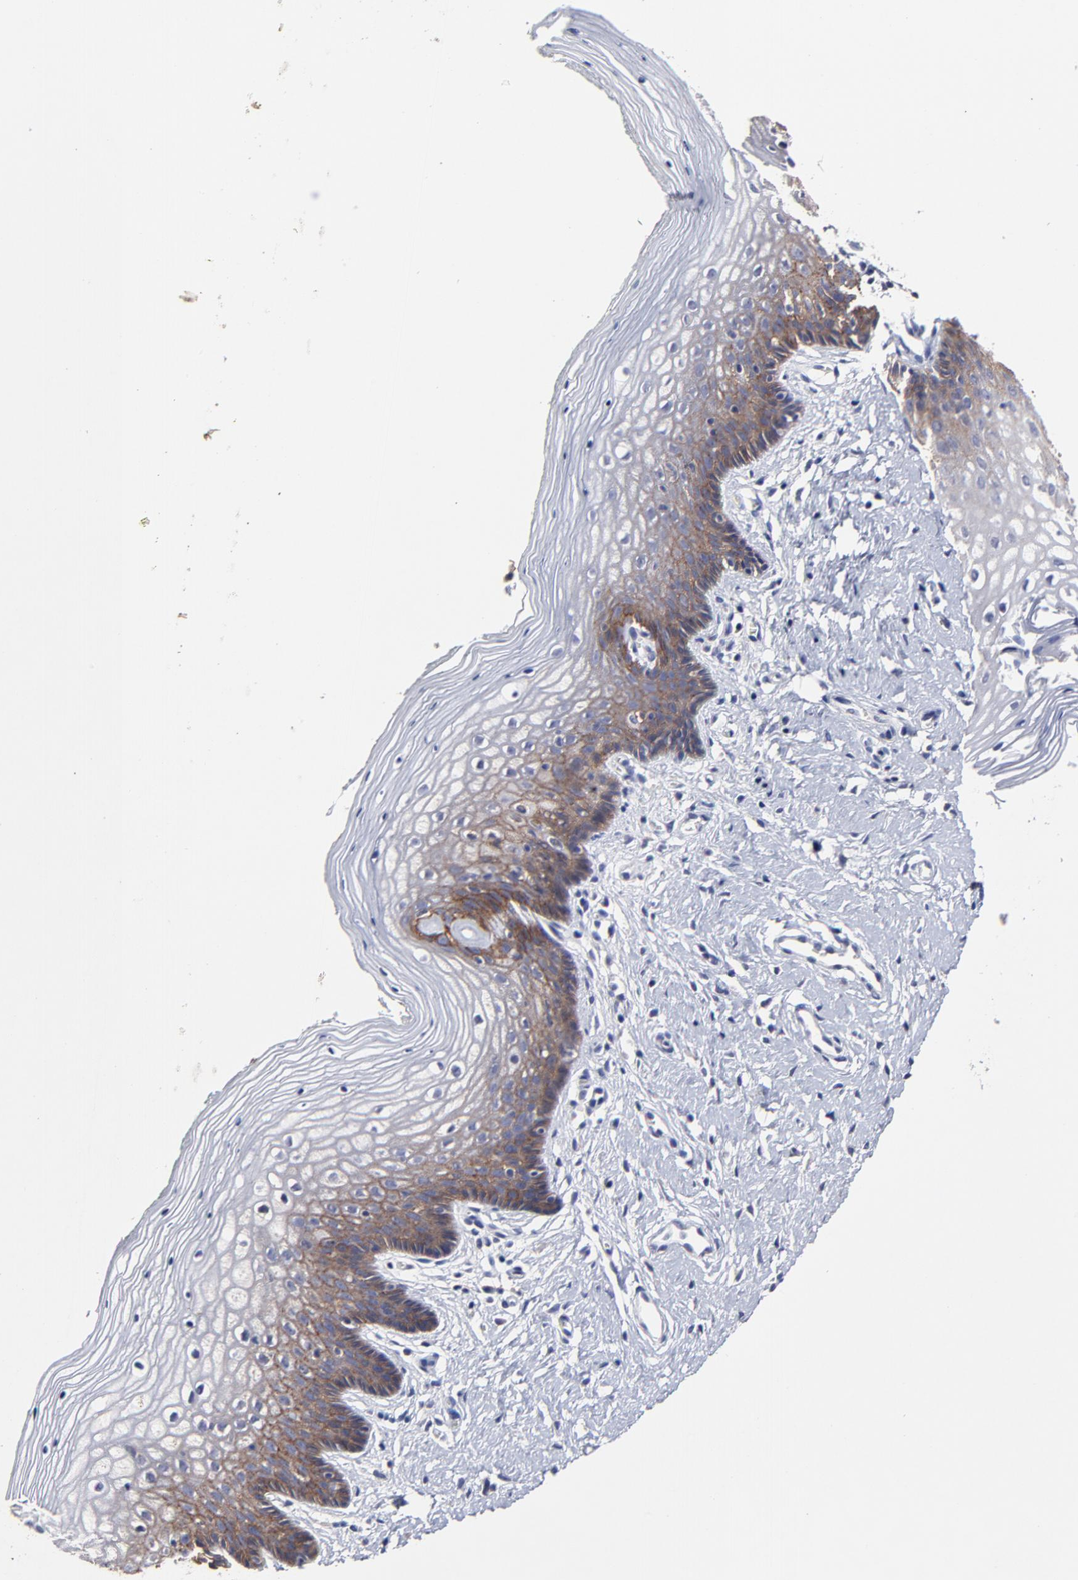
{"staining": {"intensity": "moderate", "quantity": "<25%", "location": "cytoplasmic/membranous"}, "tissue": "vagina", "cell_type": "Squamous epithelial cells", "image_type": "normal", "snomed": [{"axis": "morphology", "description": "Normal tissue, NOS"}, {"axis": "topography", "description": "Vagina"}], "caption": "Immunohistochemistry (IHC) (DAB) staining of benign human vagina reveals moderate cytoplasmic/membranous protein staining in approximately <25% of squamous epithelial cells.", "gene": "CXADR", "patient": {"sex": "female", "age": 46}}